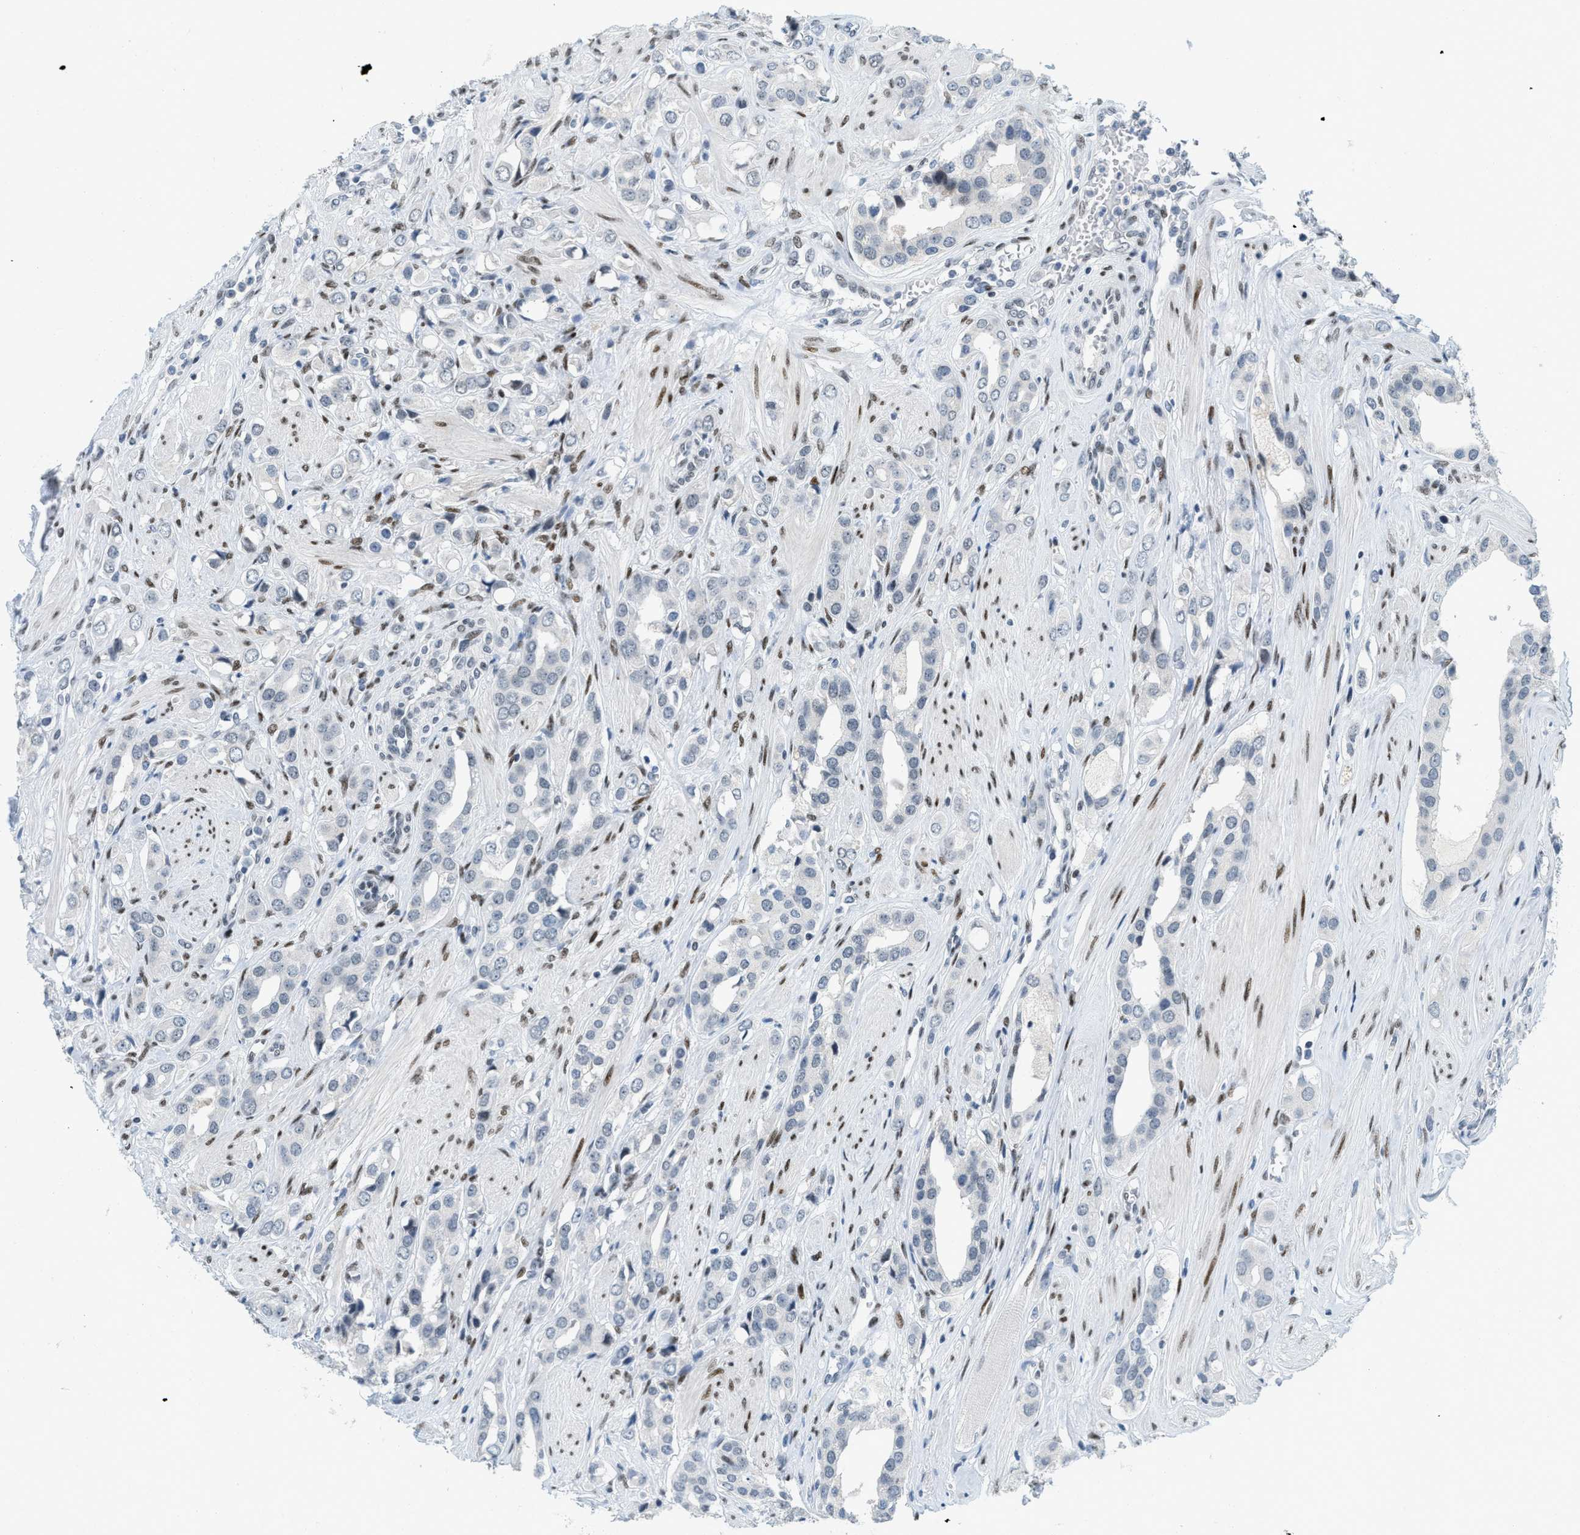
{"staining": {"intensity": "negative", "quantity": "none", "location": "none"}, "tissue": "prostate cancer", "cell_type": "Tumor cells", "image_type": "cancer", "snomed": [{"axis": "morphology", "description": "Adenocarcinoma, High grade"}, {"axis": "topography", "description": "Prostate"}], "caption": "Human prostate high-grade adenocarcinoma stained for a protein using immunohistochemistry (IHC) reveals no staining in tumor cells.", "gene": "PBX1", "patient": {"sex": "male", "age": 52}}